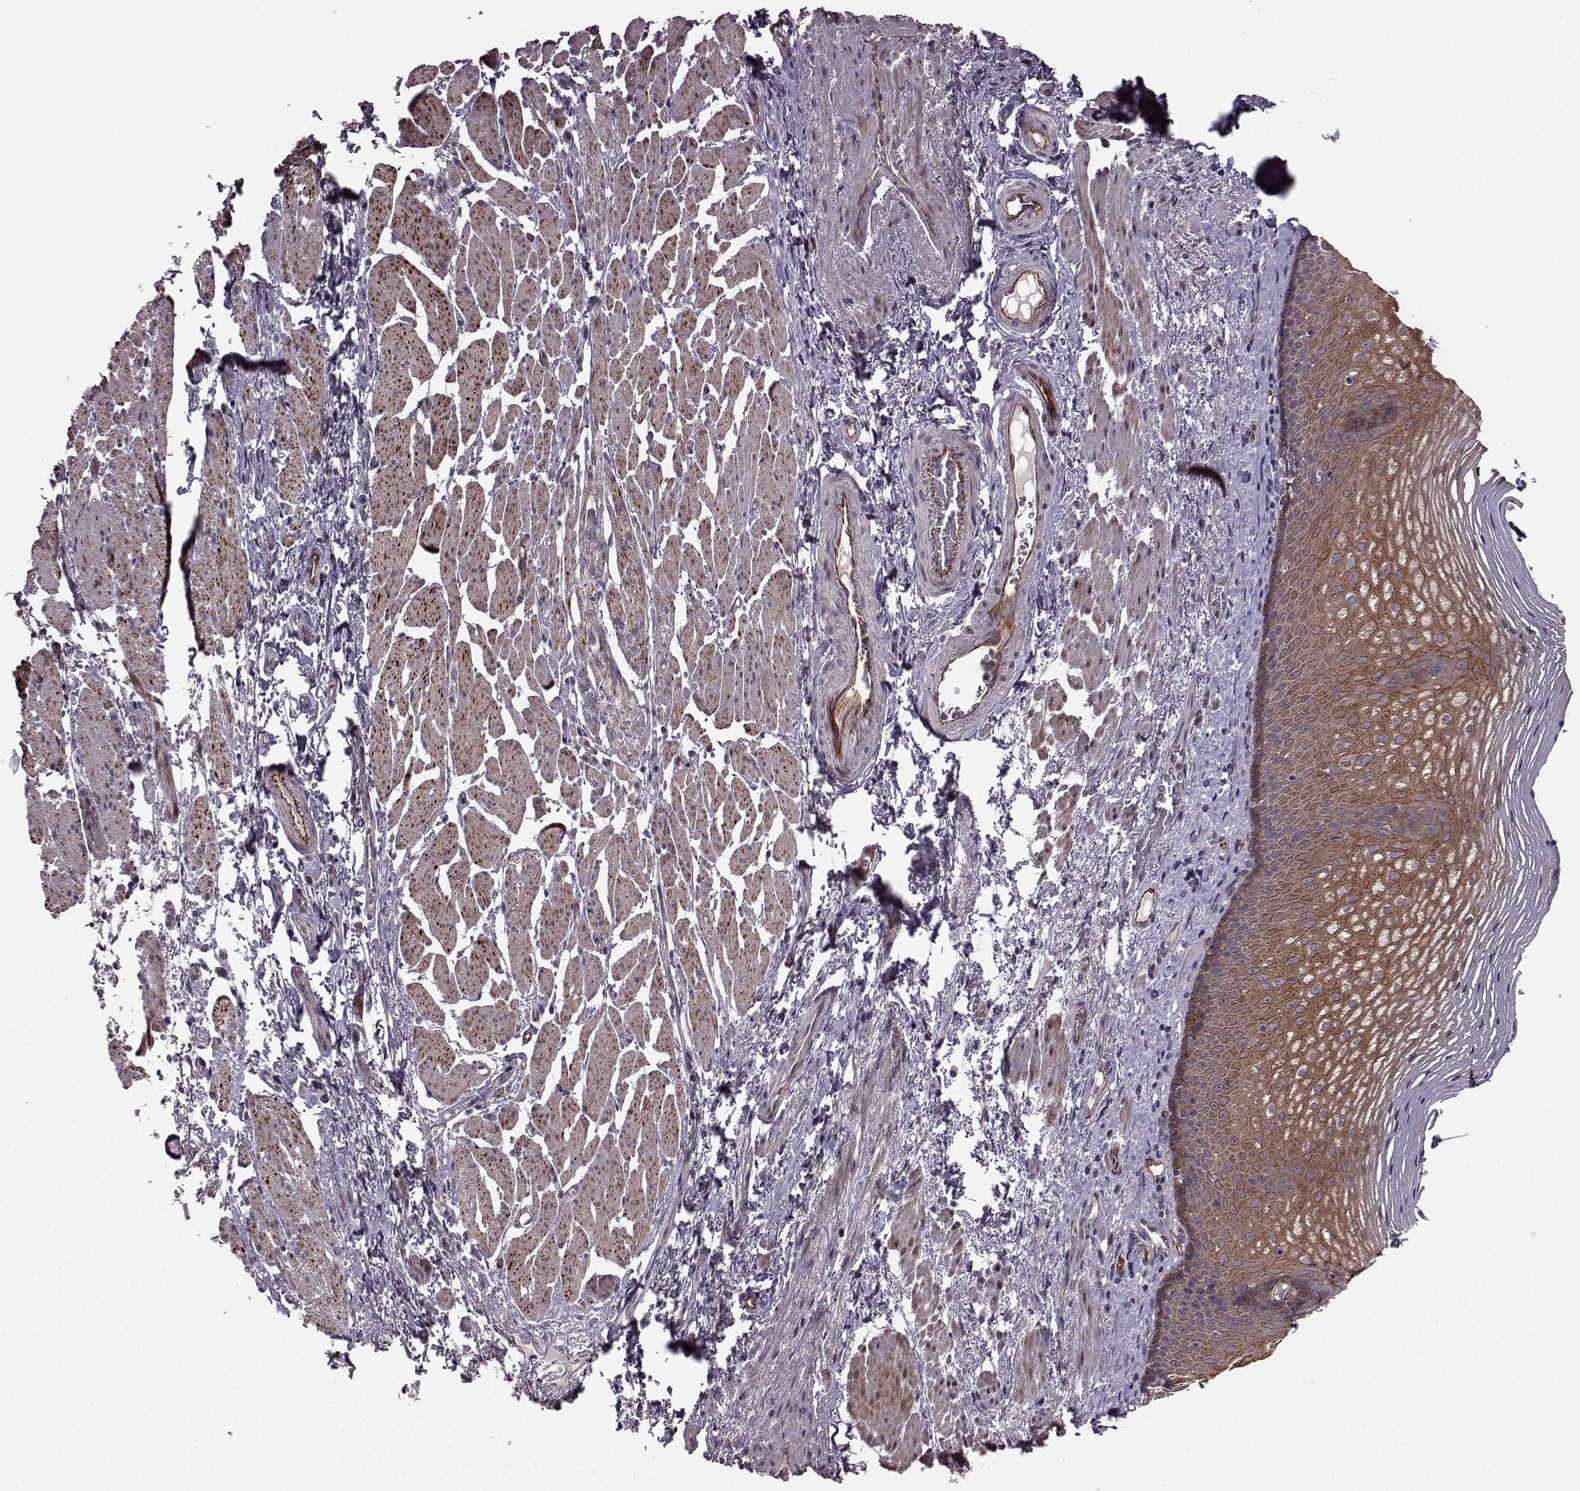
{"staining": {"intensity": "strong", "quantity": ">75%", "location": "cytoplasmic/membranous"}, "tissue": "esophagus", "cell_type": "Squamous epithelial cells", "image_type": "normal", "snomed": [{"axis": "morphology", "description": "Normal tissue, NOS"}, {"axis": "topography", "description": "Esophagus"}], "caption": "Immunohistochemical staining of normal human esophagus displays >75% levels of strong cytoplasmic/membranous protein expression in about >75% of squamous epithelial cells.", "gene": "SYNPO", "patient": {"sex": "male", "age": 76}}